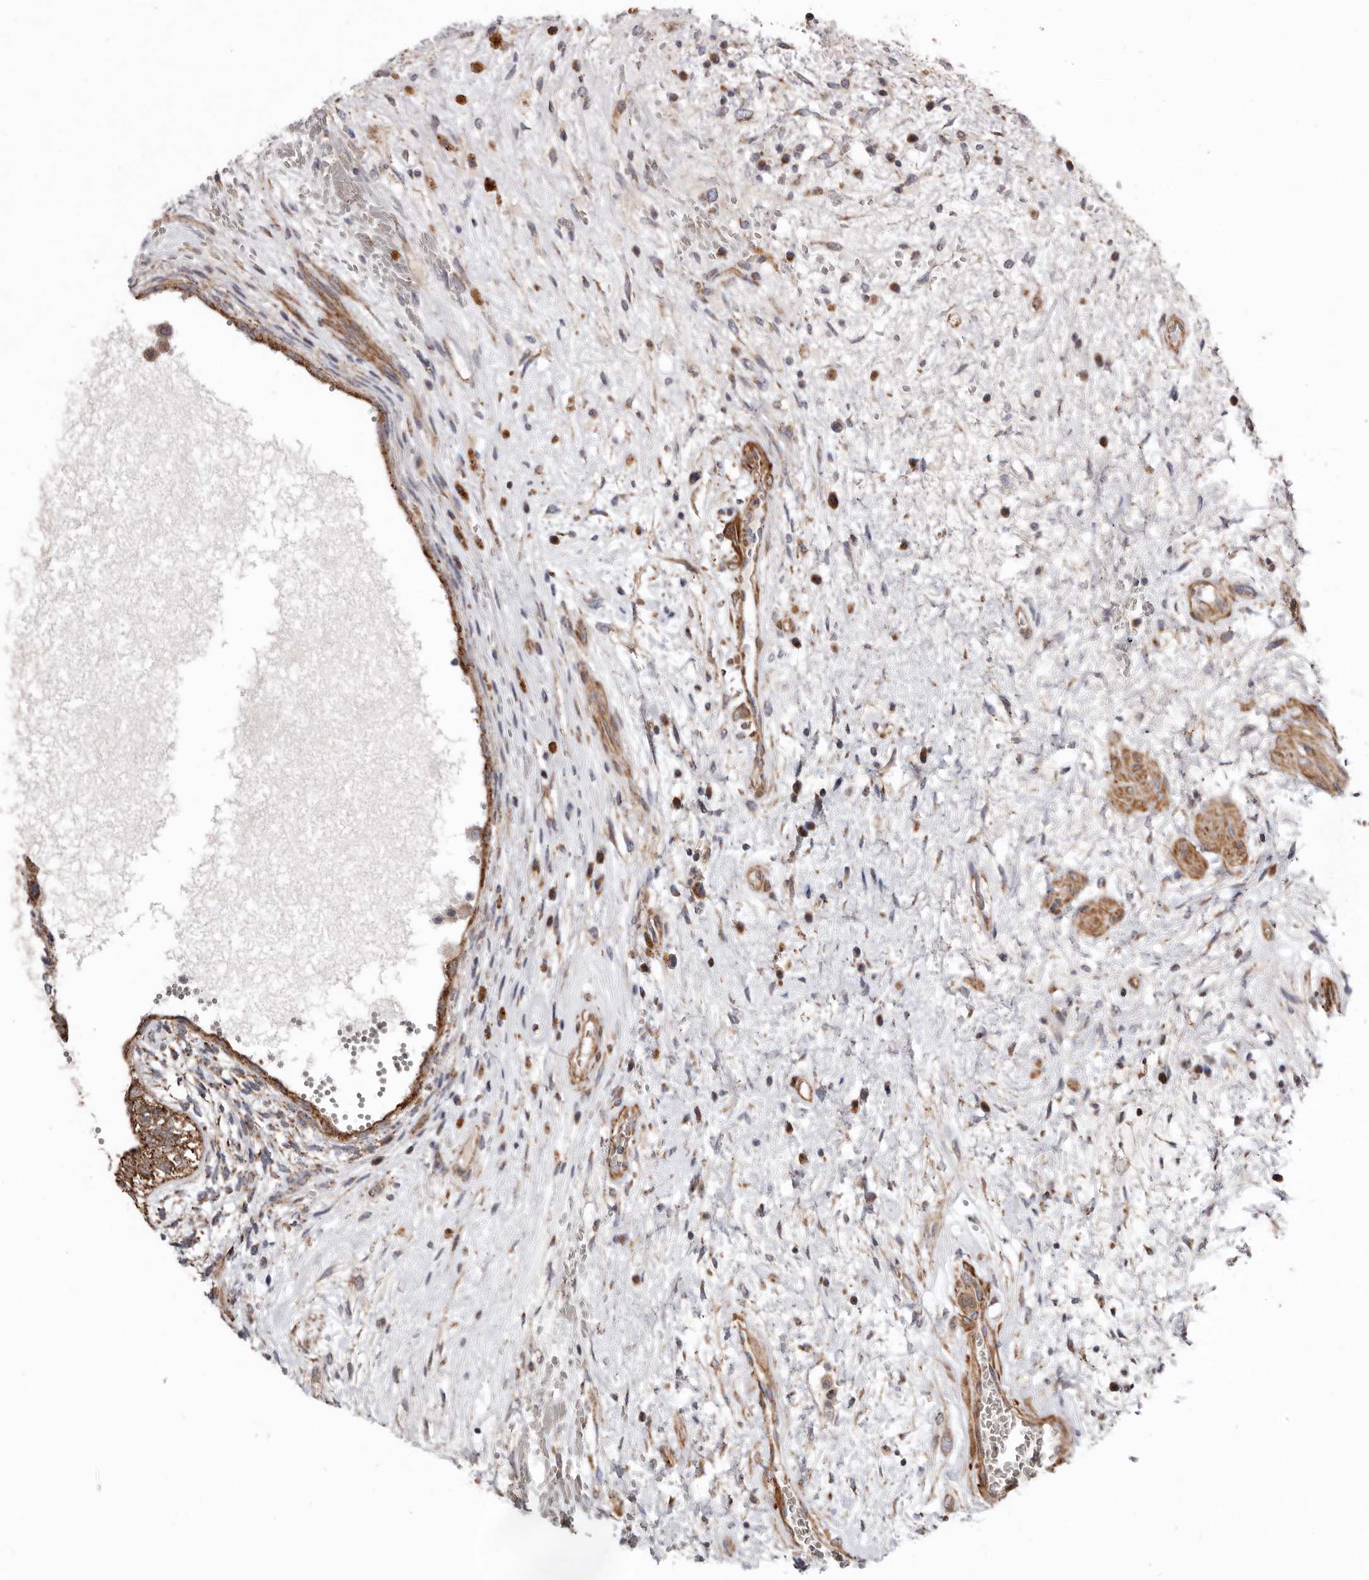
{"staining": {"intensity": "moderate", "quantity": ">75%", "location": "cytoplasmic/membranous"}, "tissue": "testis cancer", "cell_type": "Tumor cells", "image_type": "cancer", "snomed": [{"axis": "morphology", "description": "Carcinoma, Embryonal, NOS"}, {"axis": "topography", "description": "Testis"}], "caption": "The photomicrograph demonstrates immunohistochemical staining of embryonal carcinoma (testis). There is moderate cytoplasmic/membranous staining is appreciated in approximately >75% of tumor cells. The staining was performed using DAB (3,3'-diaminobenzidine) to visualize the protein expression in brown, while the nuclei were stained in blue with hematoxylin (Magnification: 20x).", "gene": "PROKR1", "patient": {"sex": "male", "age": 26}}